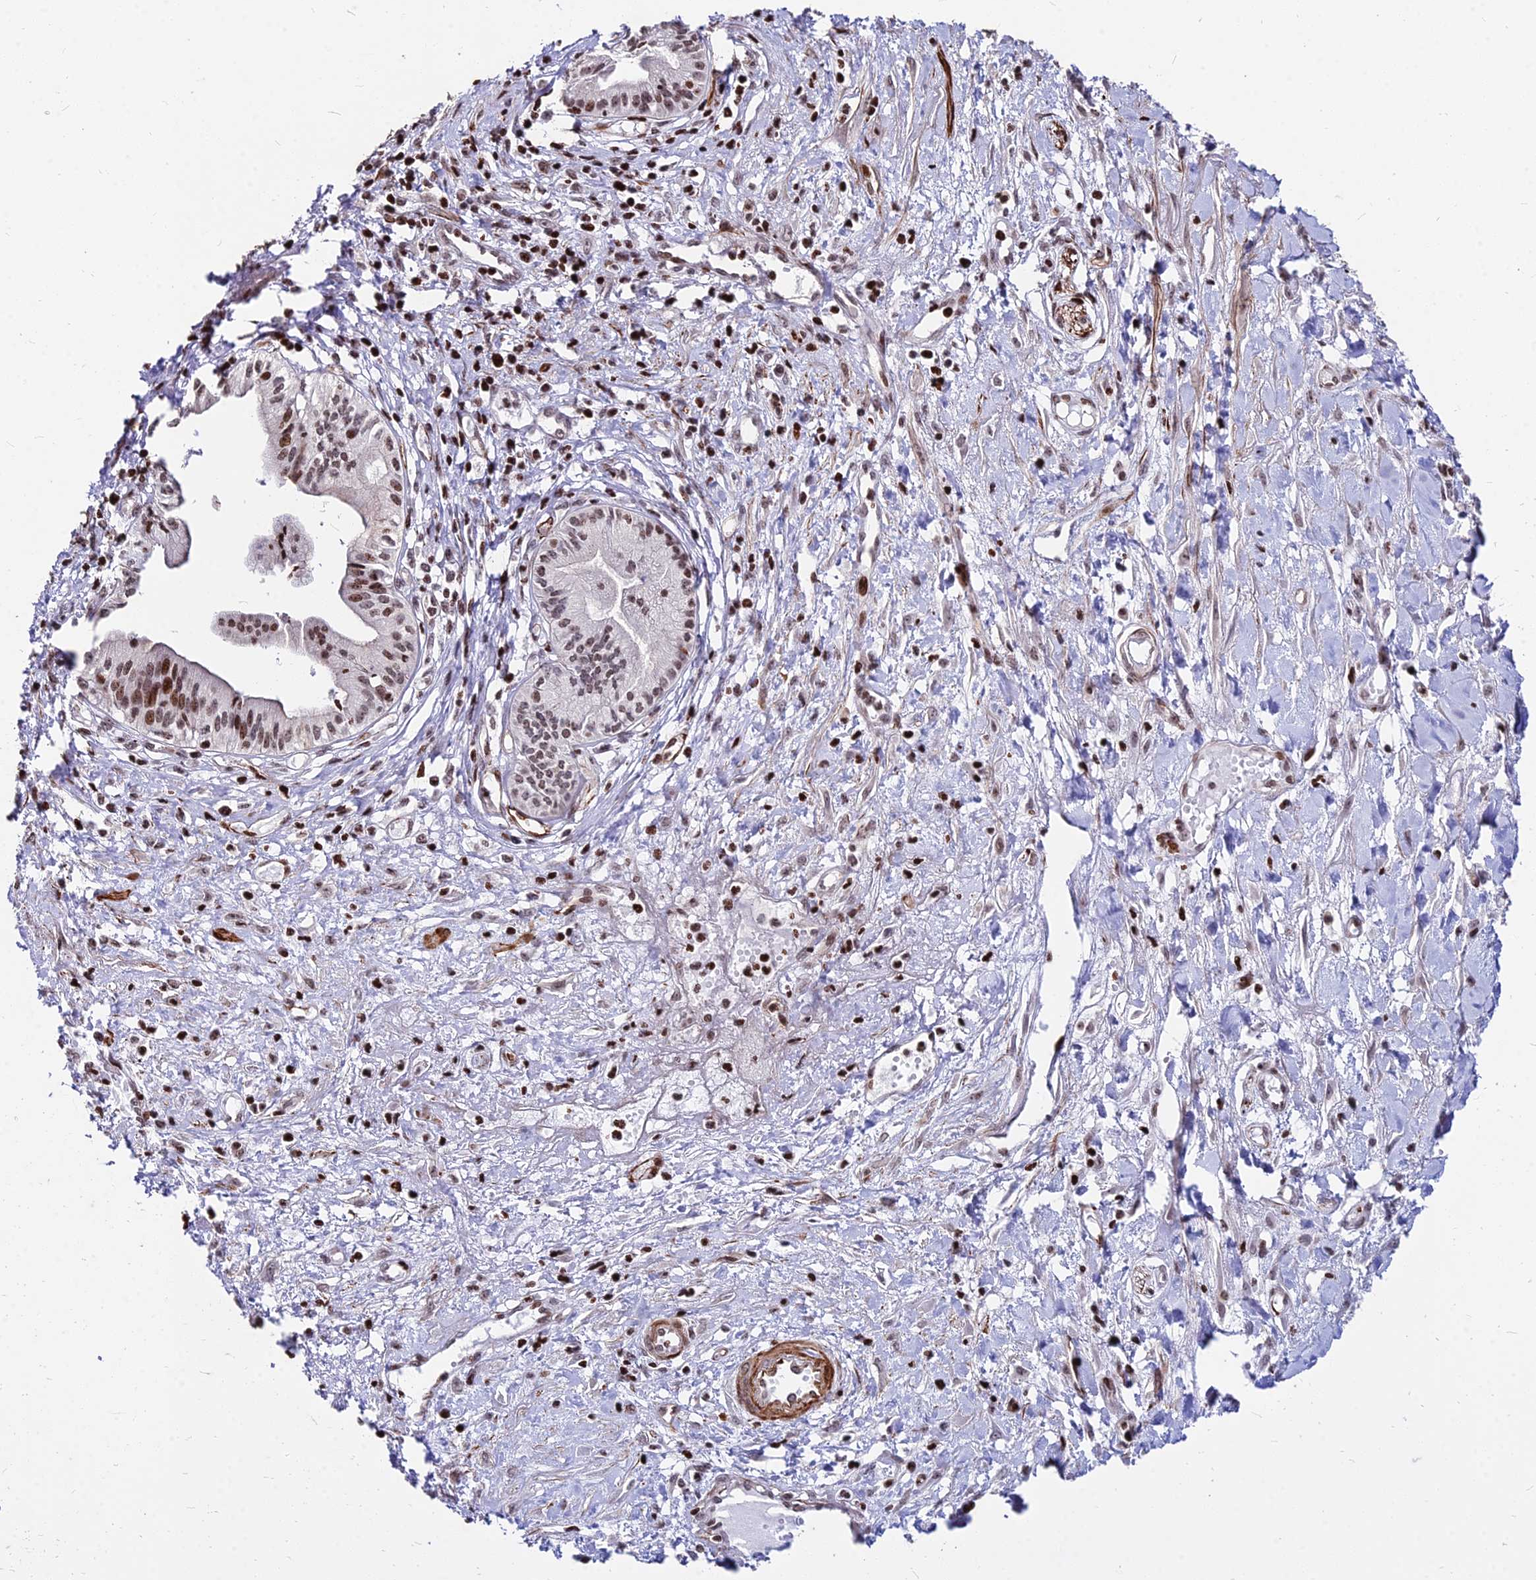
{"staining": {"intensity": "moderate", "quantity": ">75%", "location": "nuclear"}, "tissue": "pancreatic cancer", "cell_type": "Tumor cells", "image_type": "cancer", "snomed": [{"axis": "morphology", "description": "Adenocarcinoma, NOS"}, {"axis": "topography", "description": "Pancreas"}], "caption": "Adenocarcinoma (pancreatic) stained with immunohistochemistry exhibits moderate nuclear positivity in about >75% of tumor cells.", "gene": "NYAP2", "patient": {"sex": "female", "age": 50}}